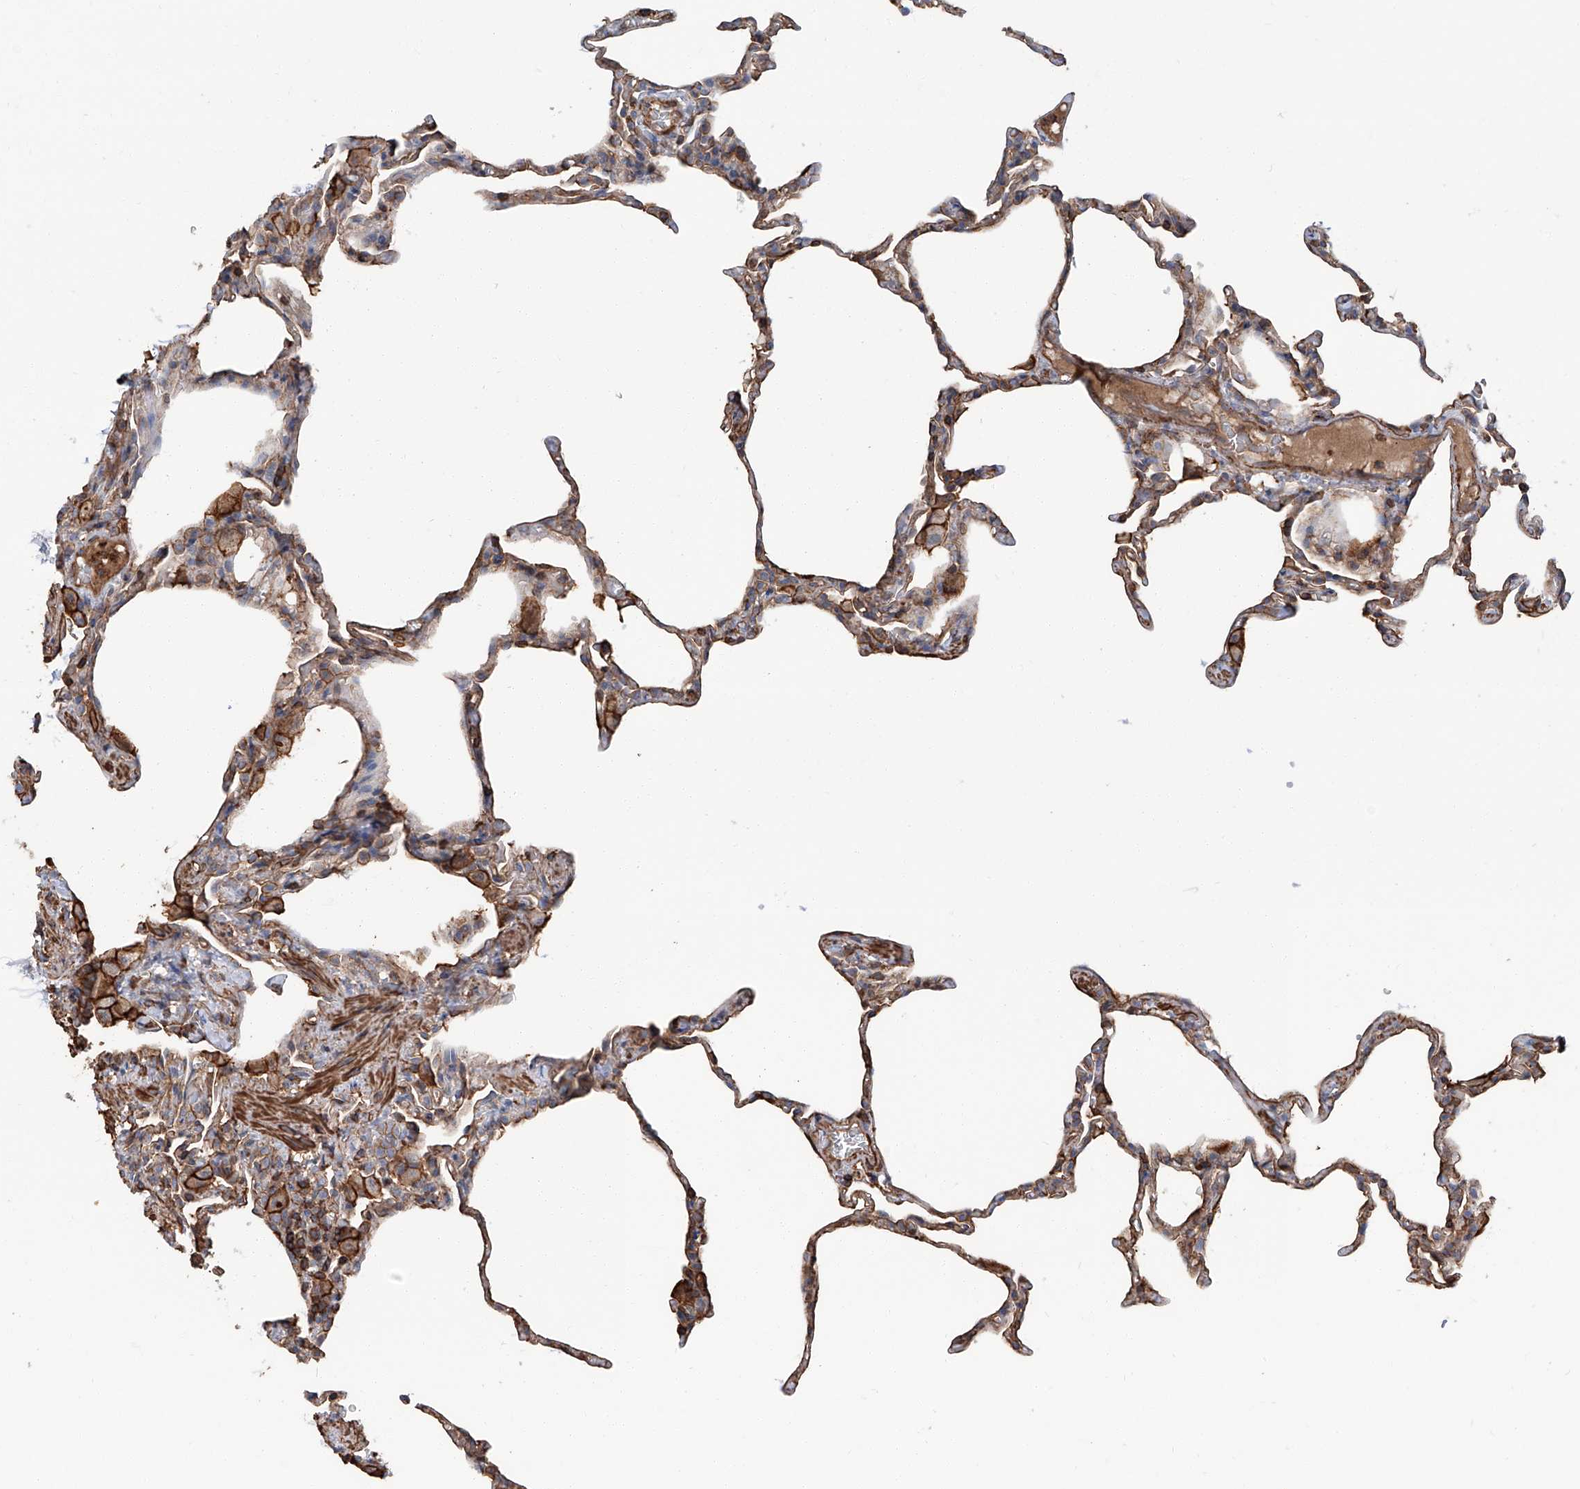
{"staining": {"intensity": "weak", "quantity": "25%-75%", "location": "cytoplasmic/membranous"}, "tissue": "lung", "cell_type": "Alveolar cells", "image_type": "normal", "snomed": [{"axis": "morphology", "description": "Normal tissue, NOS"}, {"axis": "topography", "description": "Lung"}], "caption": "A brown stain highlights weak cytoplasmic/membranous staining of a protein in alveolar cells of benign human lung.", "gene": "PIEZO2", "patient": {"sex": "male", "age": 20}}